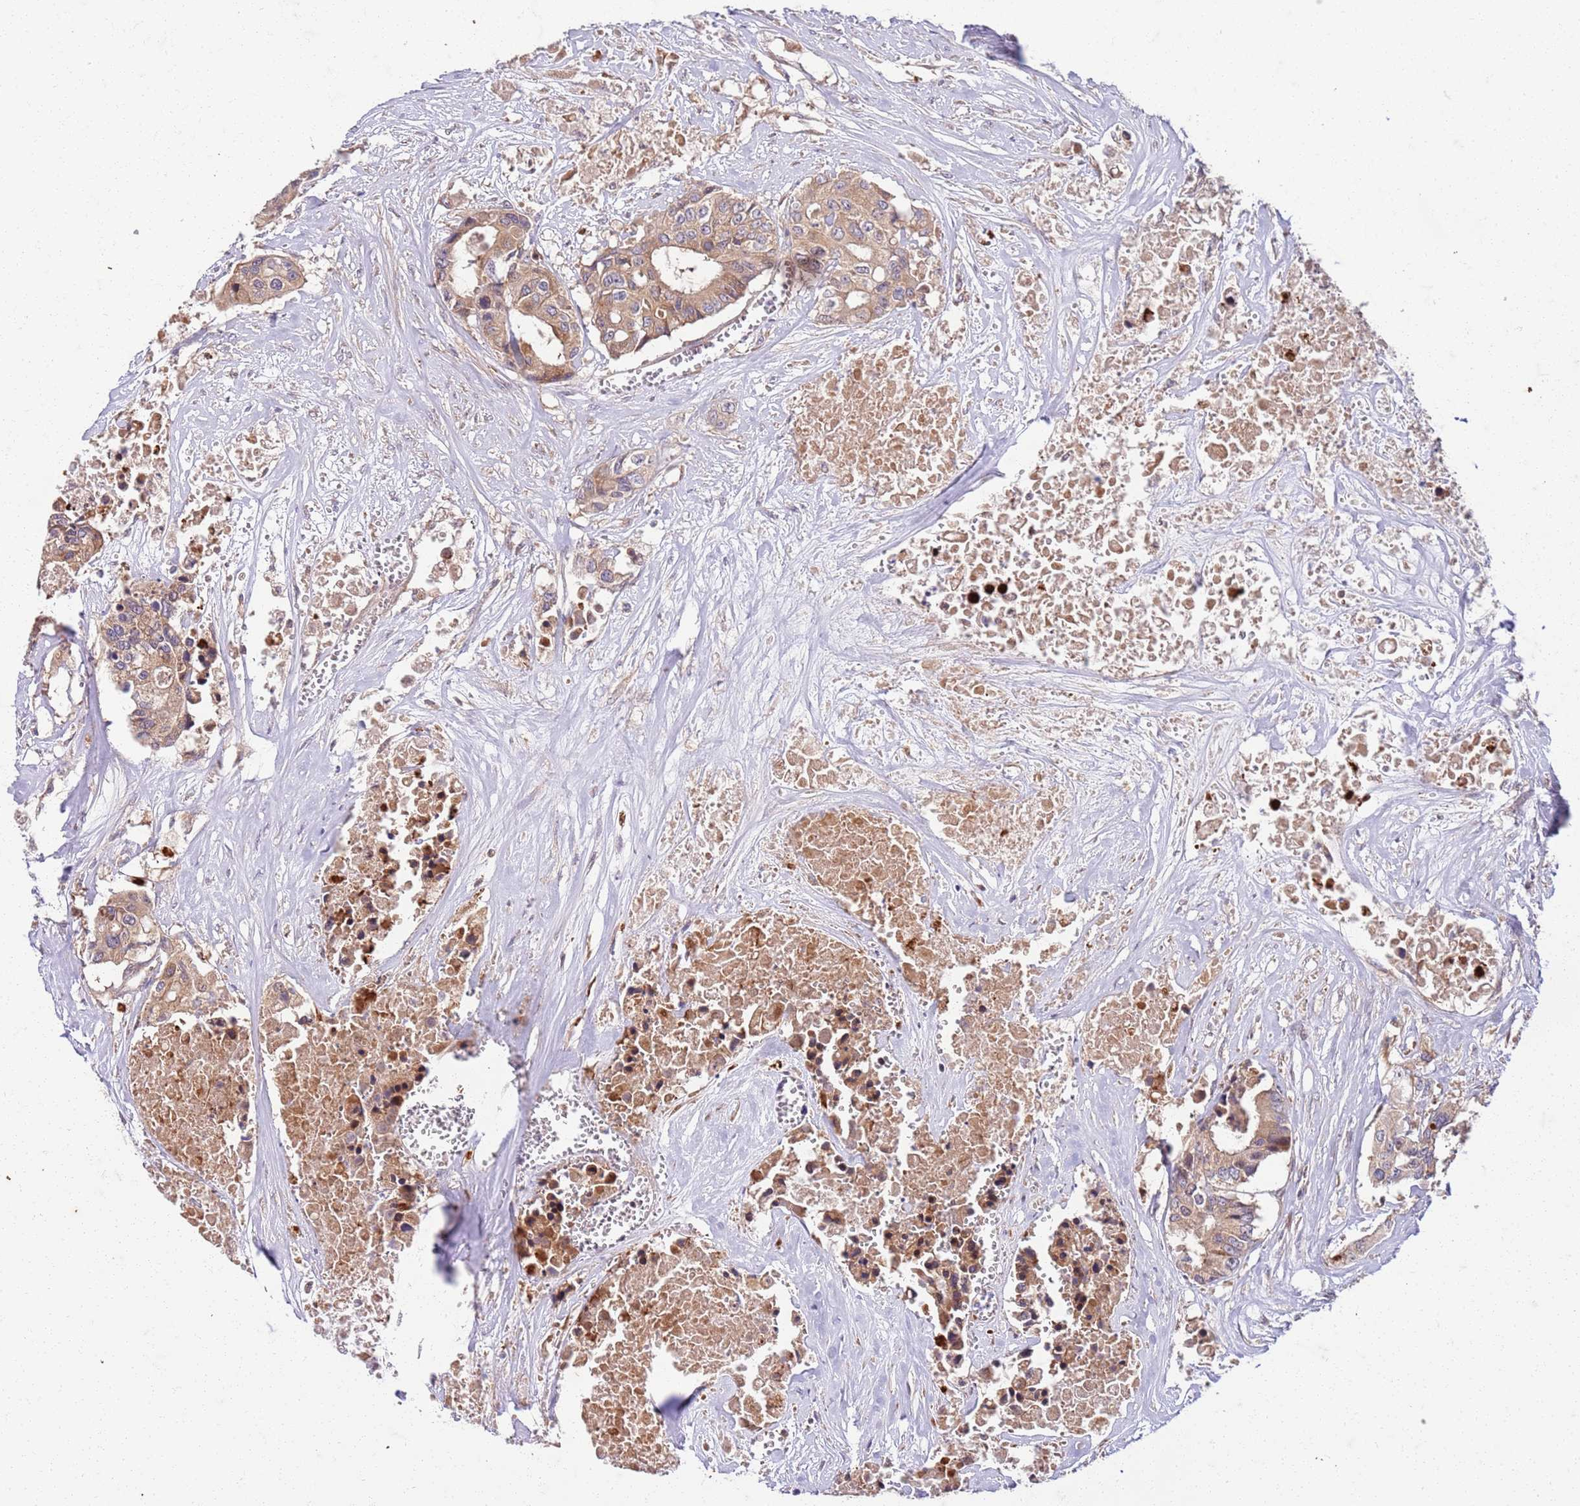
{"staining": {"intensity": "moderate", "quantity": ">75%", "location": "cytoplasmic/membranous"}, "tissue": "colorectal cancer", "cell_type": "Tumor cells", "image_type": "cancer", "snomed": [{"axis": "morphology", "description": "Adenocarcinoma, NOS"}, {"axis": "topography", "description": "Colon"}], "caption": "High-magnification brightfield microscopy of adenocarcinoma (colorectal) stained with DAB (3,3'-diaminobenzidine) (brown) and counterstained with hematoxylin (blue). tumor cells exhibit moderate cytoplasmic/membranous positivity is identified in approximately>75% of cells. (DAB (3,3'-diaminobenzidine) = brown stain, brightfield microscopy at high magnification).", "gene": "OSBP", "patient": {"sex": "male", "age": 77}}